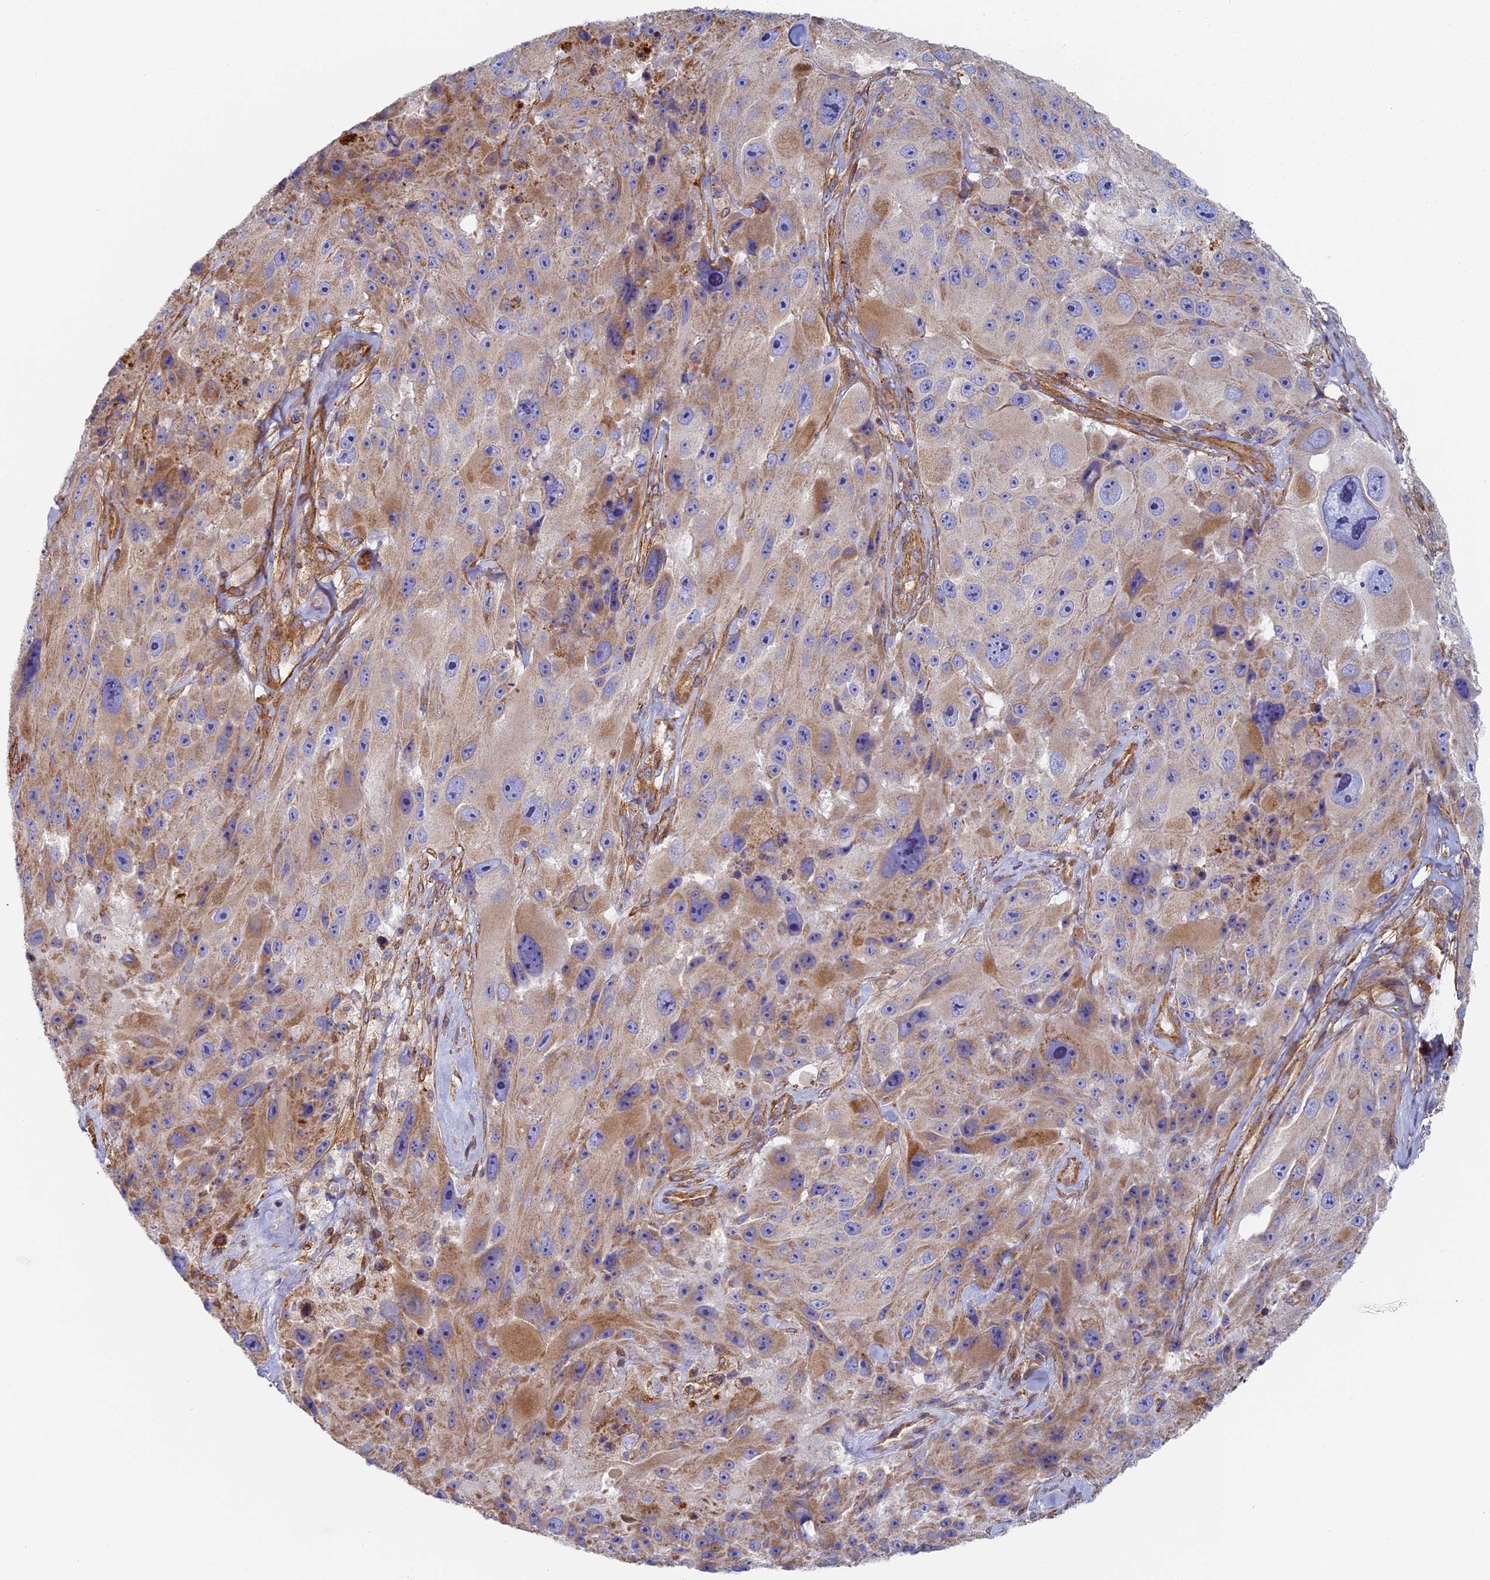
{"staining": {"intensity": "moderate", "quantity": "<25%", "location": "cytoplasmic/membranous"}, "tissue": "melanoma", "cell_type": "Tumor cells", "image_type": "cancer", "snomed": [{"axis": "morphology", "description": "Malignant melanoma, Metastatic site"}, {"axis": "topography", "description": "Lymph node"}], "caption": "Brown immunohistochemical staining in human malignant melanoma (metastatic site) demonstrates moderate cytoplasmic/membranous positivity in about <25% of tumor cells.", "gene": "DDA1", "patient": {"sex": "male", "age": 62}}